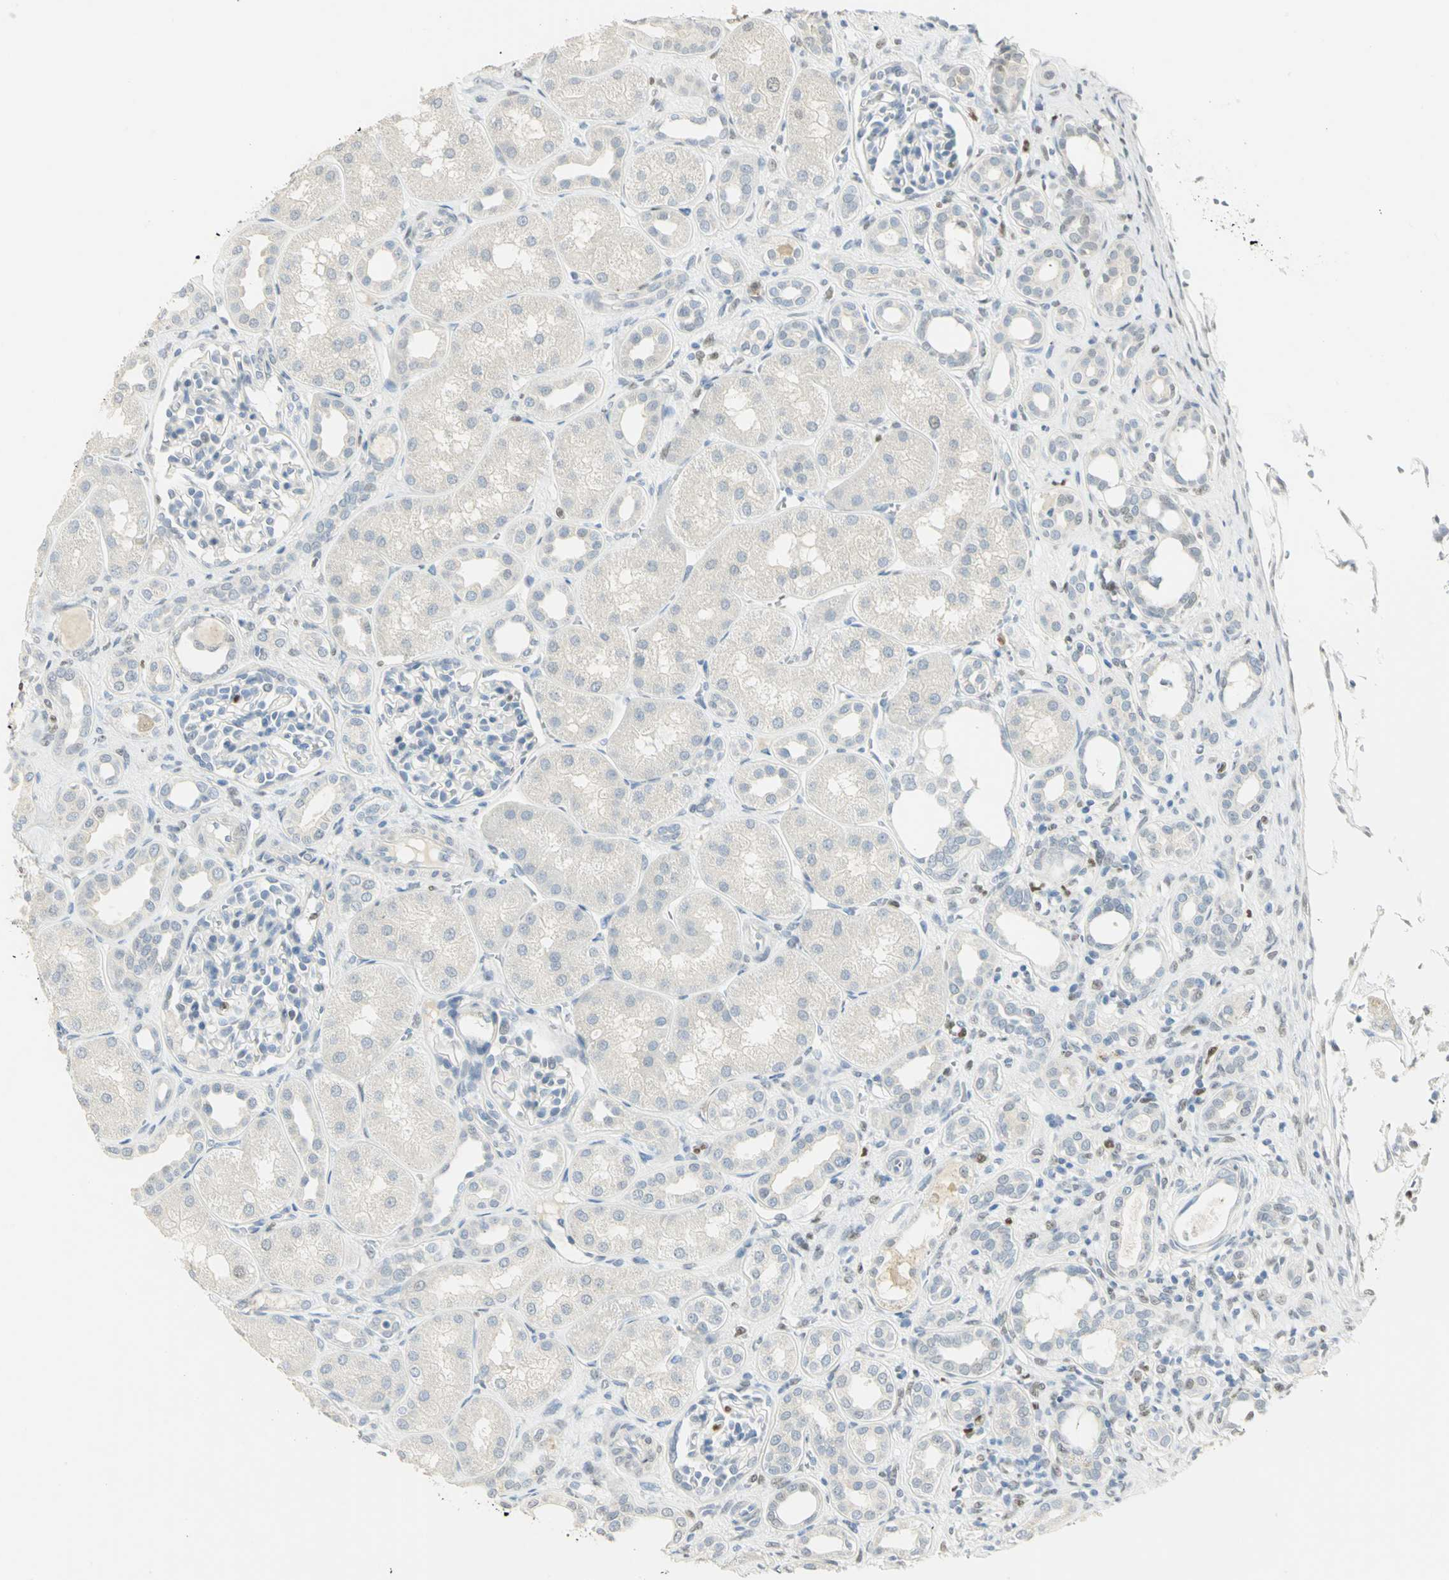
{"staining": {"intensity": "negative", "quantity": "none", "location": "none"}, "tissue": "kidney", "cell_type": "Cells in glomeruli", "image_type": "normal", "snomed": [{"axis": "morphology", "description": "Normal tissue, NOS"}, {"axis": "topography", "description": "Kidney"}], "caption": "DAB (3,3'-diaminobenzidine) immunohistochemical staining of unremarkable kidney displays no significant positivity in cells in glomeruli. (Immunohistochemistry (ihc), brightfield microscopy, high magnification).", "gene": "BCL6", "patient": {"sex": "male", "age": 7}}